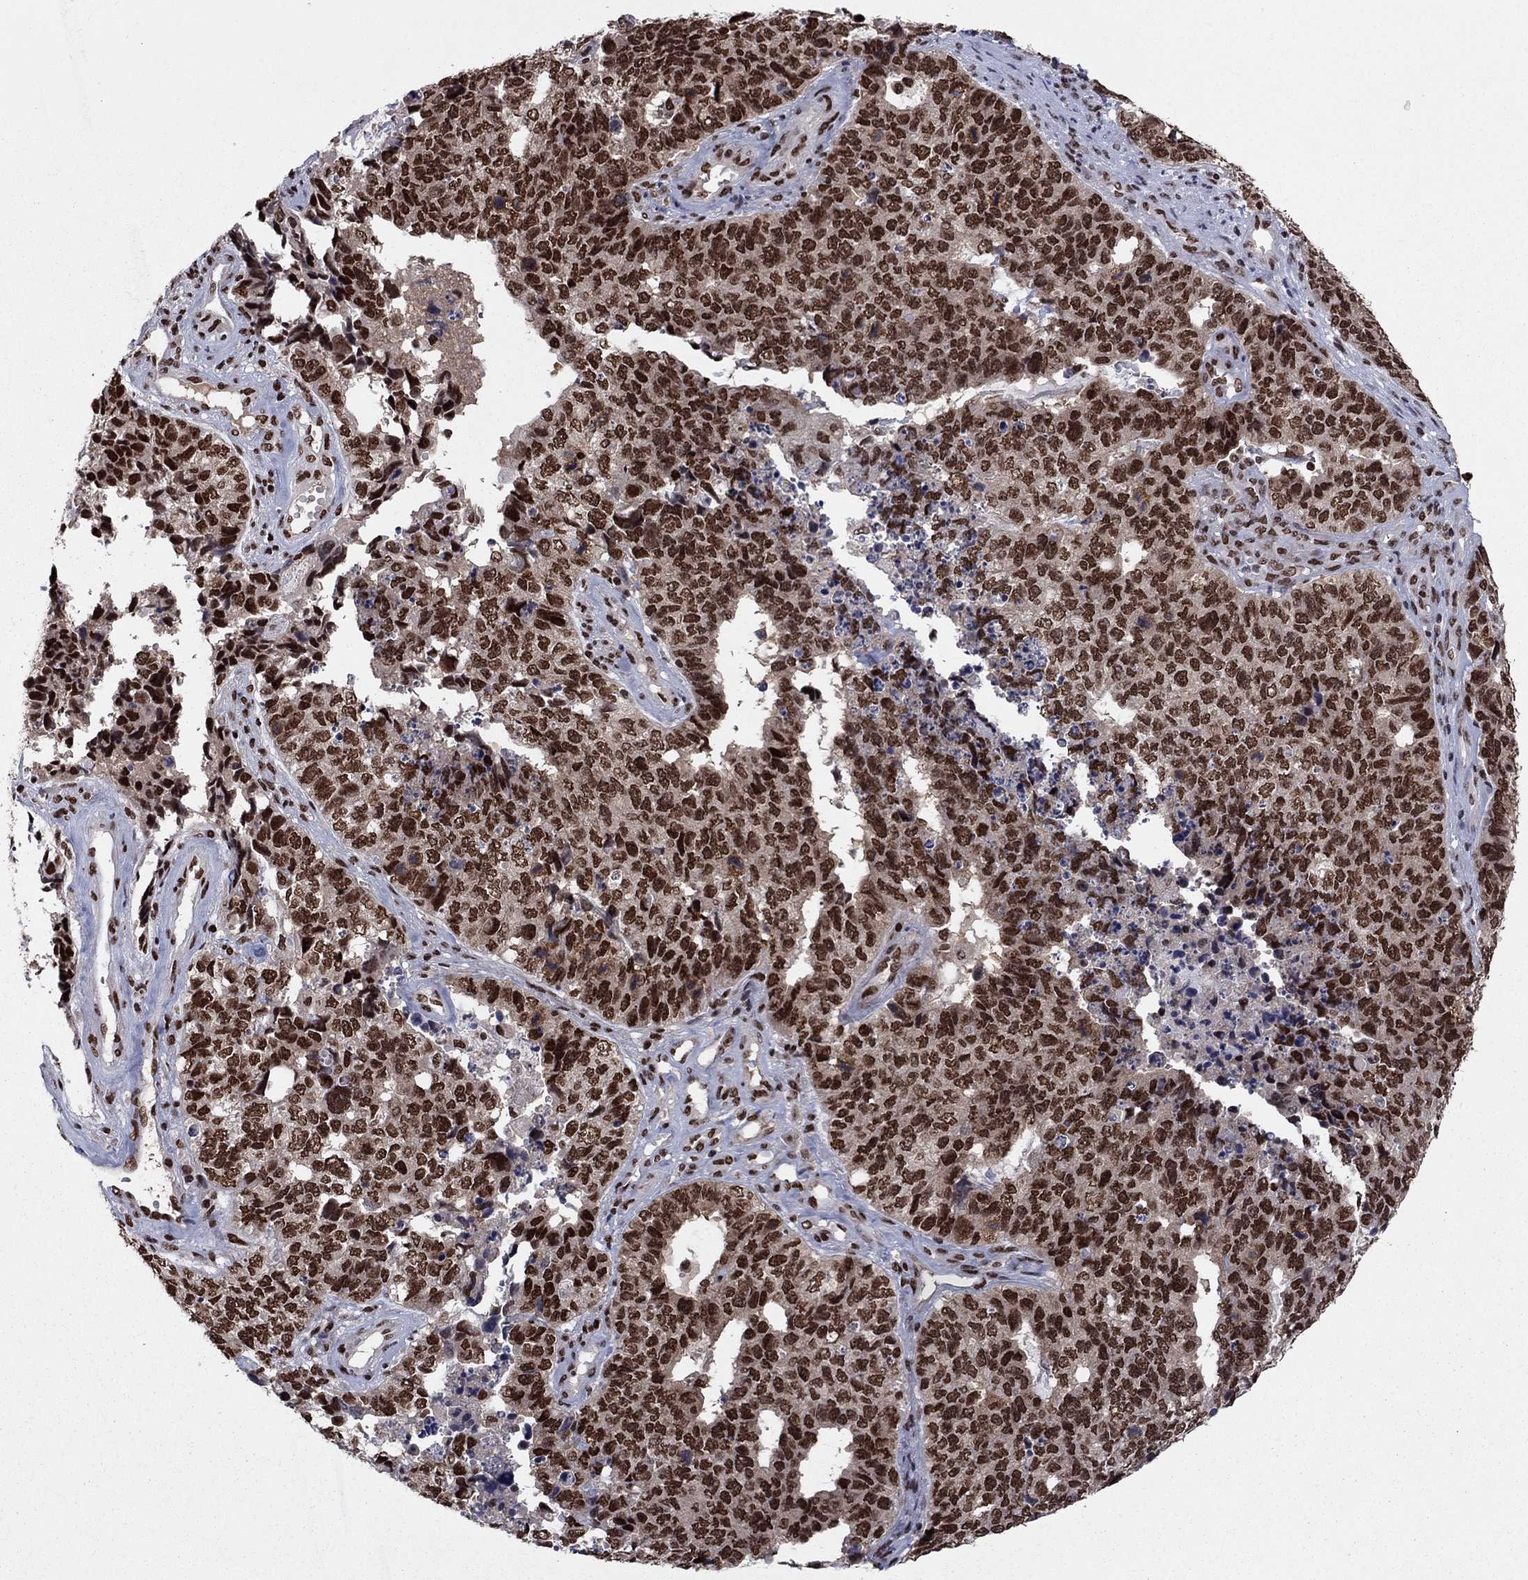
{"staining": {"intensity": "strong", "quantity": ">75%", "location": "nuclear"}, "tissue": "cervical cancer", "cell_type": "Tumor cells", "image_type": "cancer", "snomed": [{"axis": "morphology", "description": "Squamous cell carcinoma, NOS"}, {"axis": "topography", "description": "Cervix"}], "caption": "Brown immunohistochemical staining in human squamous cell carcinoma (cervical) exhibits strong nuclear staining in about >75% of tumor cells. The staining was performed using DAB (3,3'-diaminobenzidine), with brown indicating positive protein expression. Nuclei are stained blue with hematoxylin.", "gene": "USP54", "patient": {"sex": "female", "age": 63}}